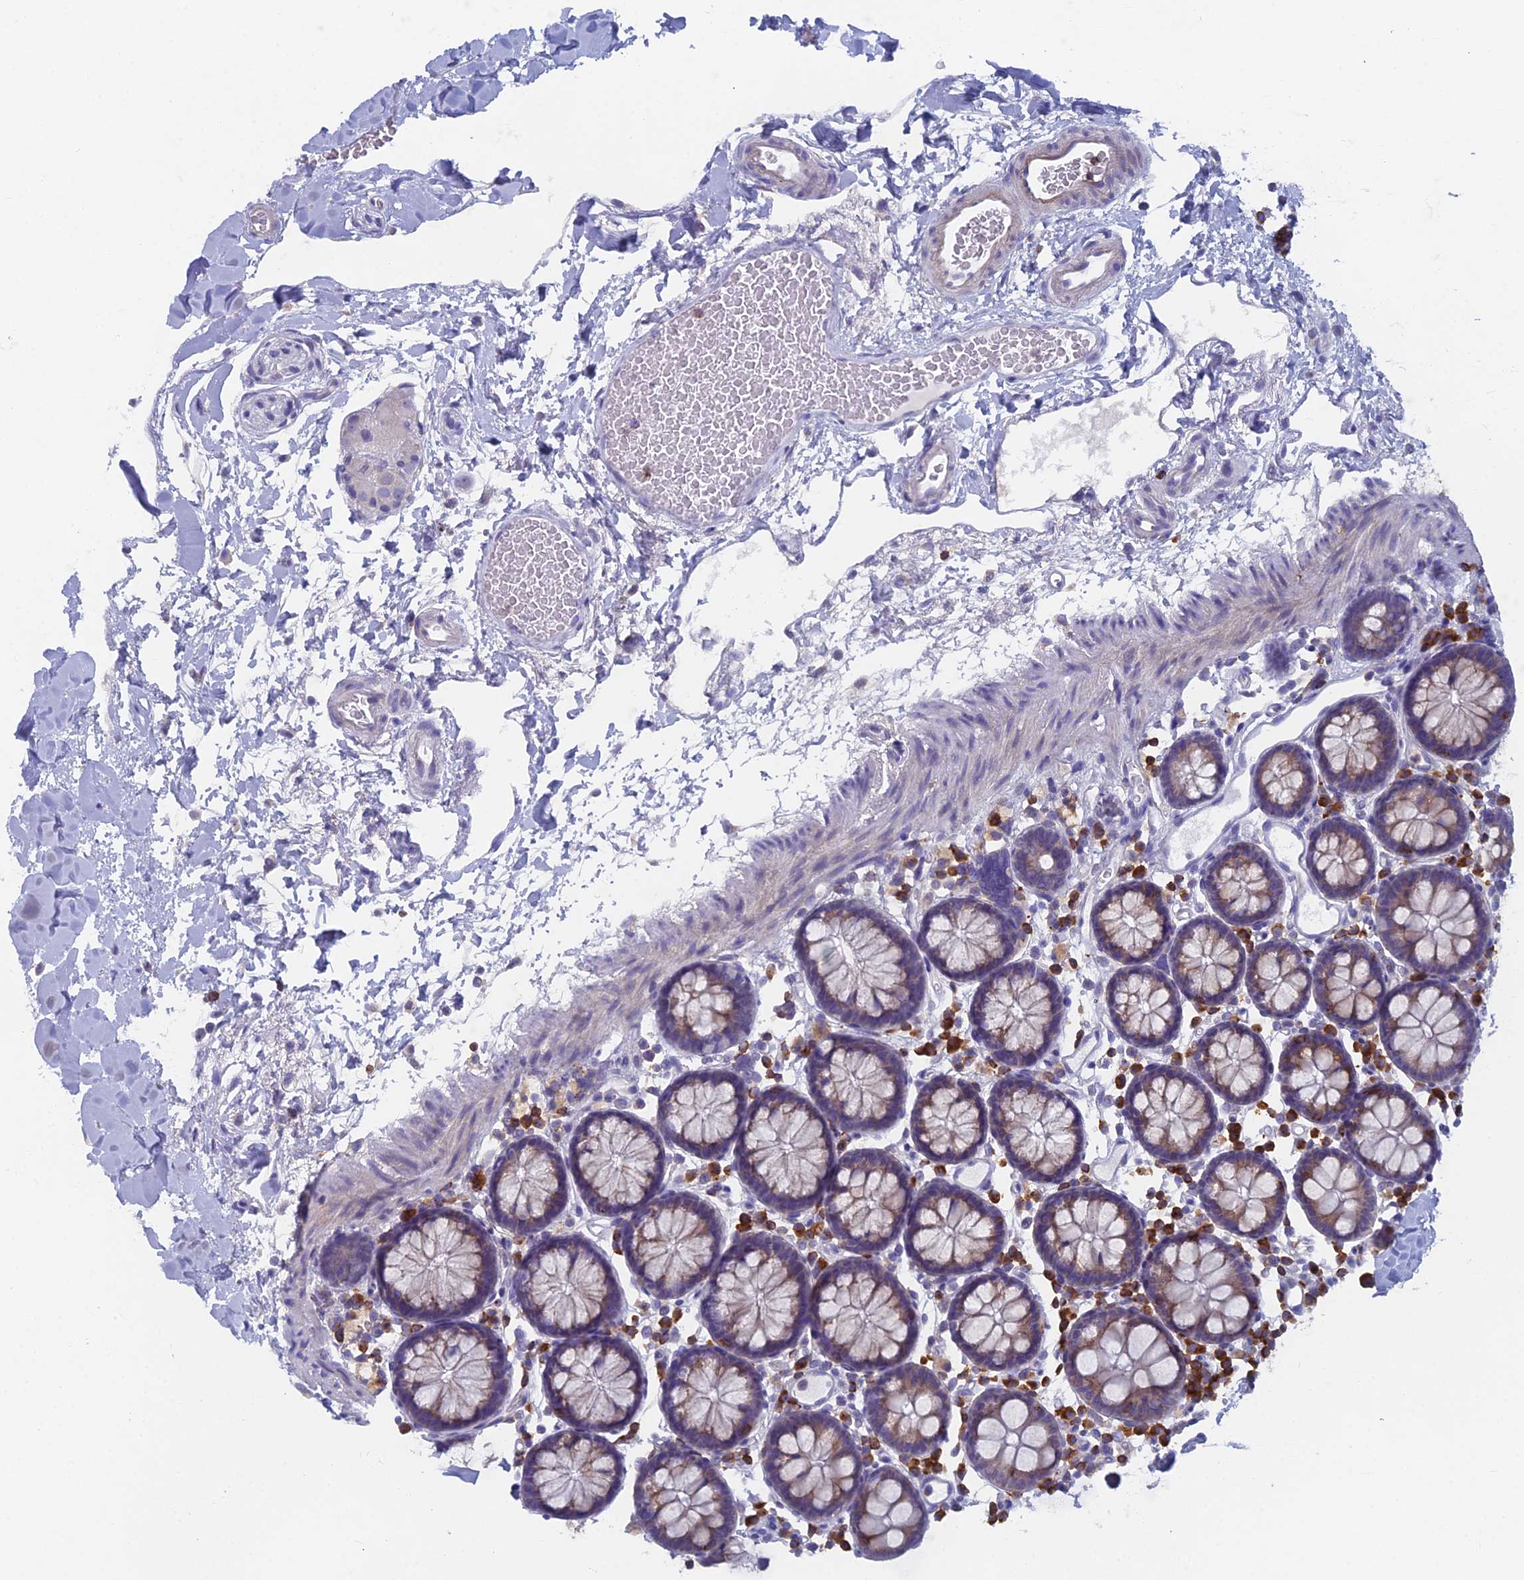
{"staining": {"intensity": "negative", "quantity": "none", "location": "none"}, "tissue": "colon", "cell_type": "Endothelial cells", "image_type": "normal", "snomed": [{"axis": "morphology", "description": "Normal tissue, NOS"}, {"axis": "topography", "description": "Colon"}], "caption": "The image displays no staining of endothelial cells in benign colon.", "gene": "ABI3BP", "patient": {"sex": "male", "age": 75}}